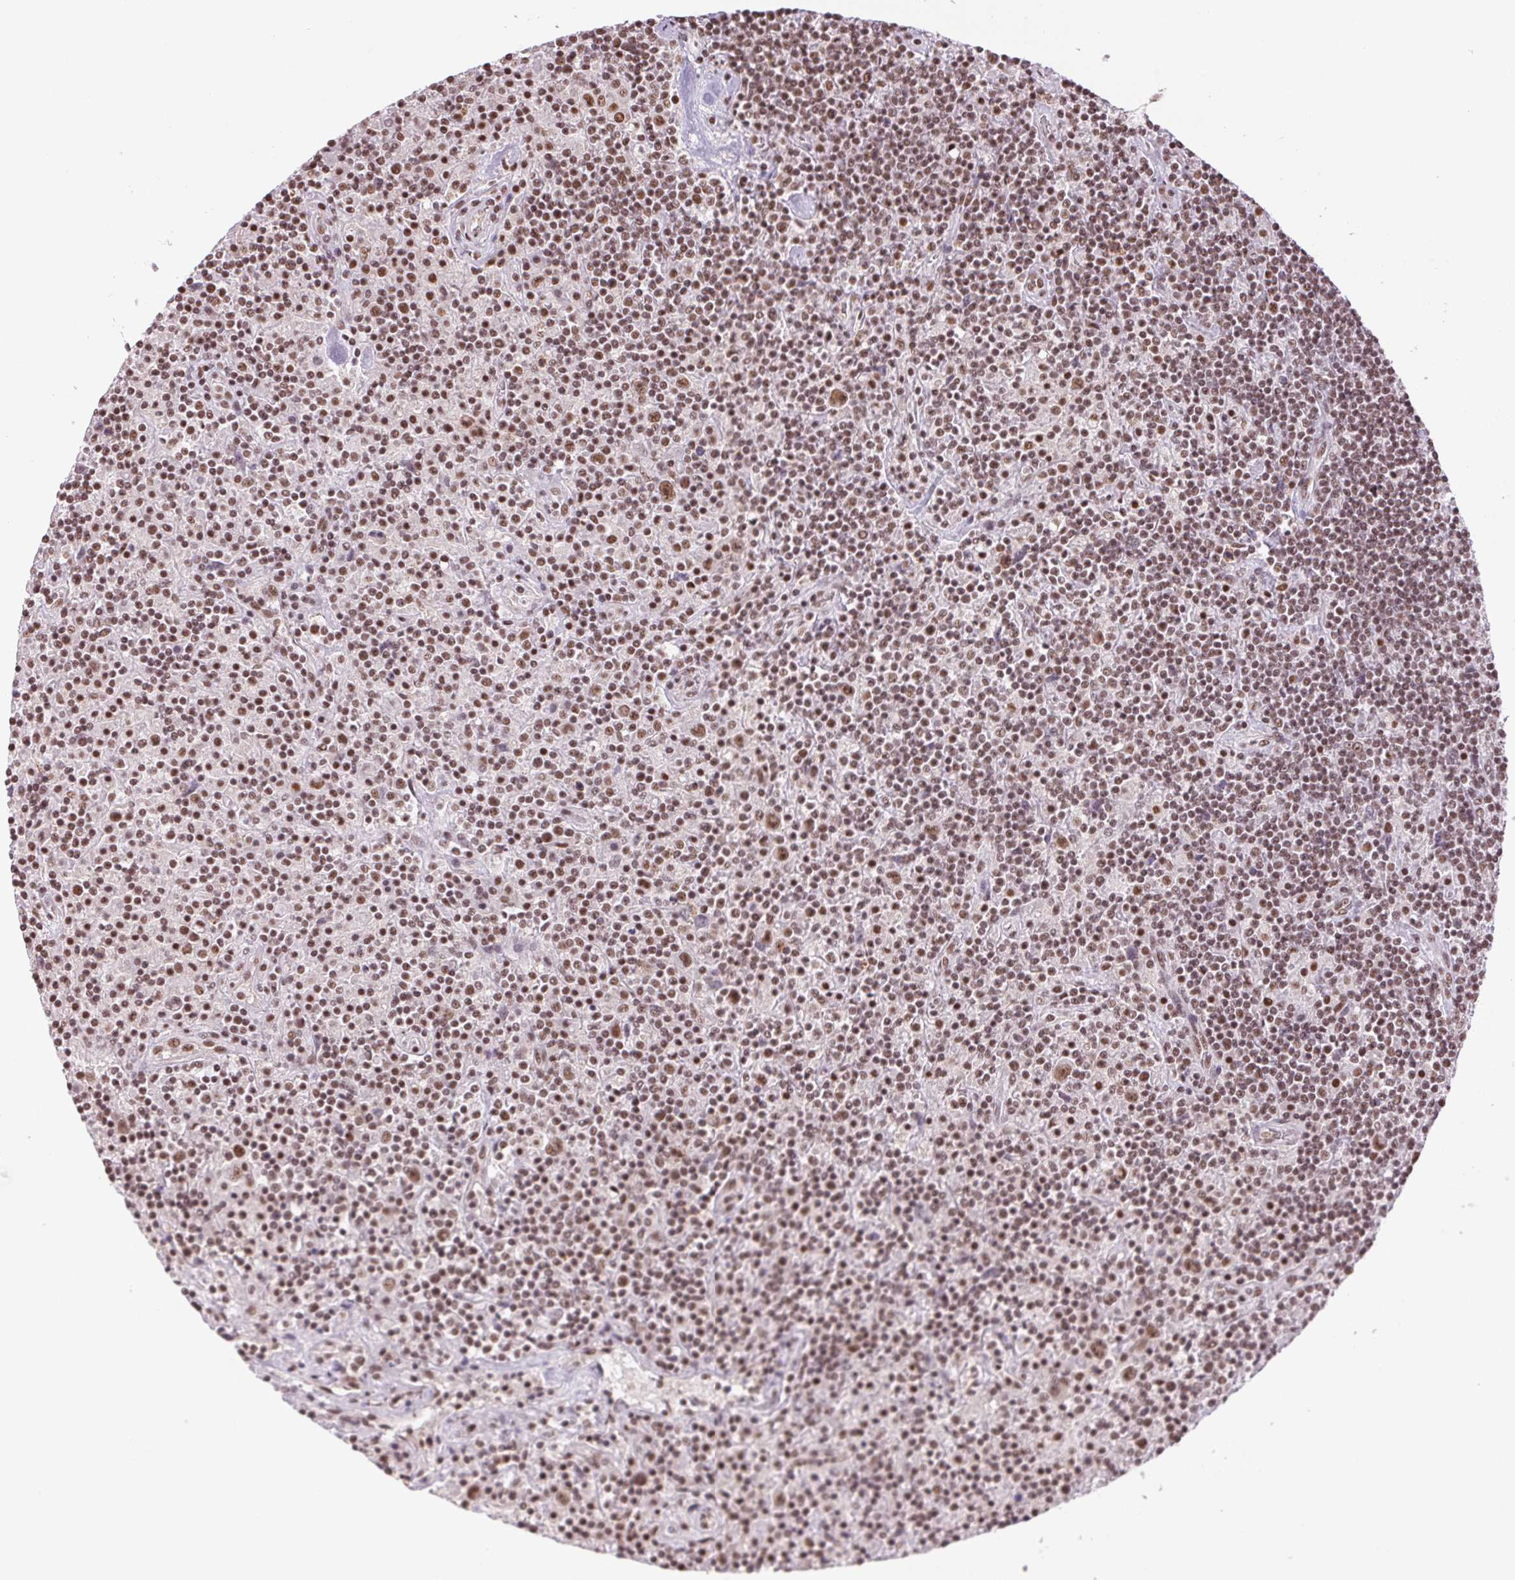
{"staining": {"intensity": "moderate", "quantity": ">75%", "location": "nuclear"}, "tissue": "lymphoma", "cell_type": "Tumor cells", "image_type": "cancer", "snomed": [{"axis": "morphology", "description": "Hodgkin's disease, NOS"}, {"axis": "topography", "description": "Lymph node"}], "caption": "Lymphoma tissue reveals moderate nuclear positivity in approximately >75% of tumor cells, visualized by immunohistochemistry. (Stains: DAB in brown, nuclei in blue, Microscopy: brightfield microscopy at high magnification).", "gene": "IK", "patient": {"sex": "male", "age": 70}}